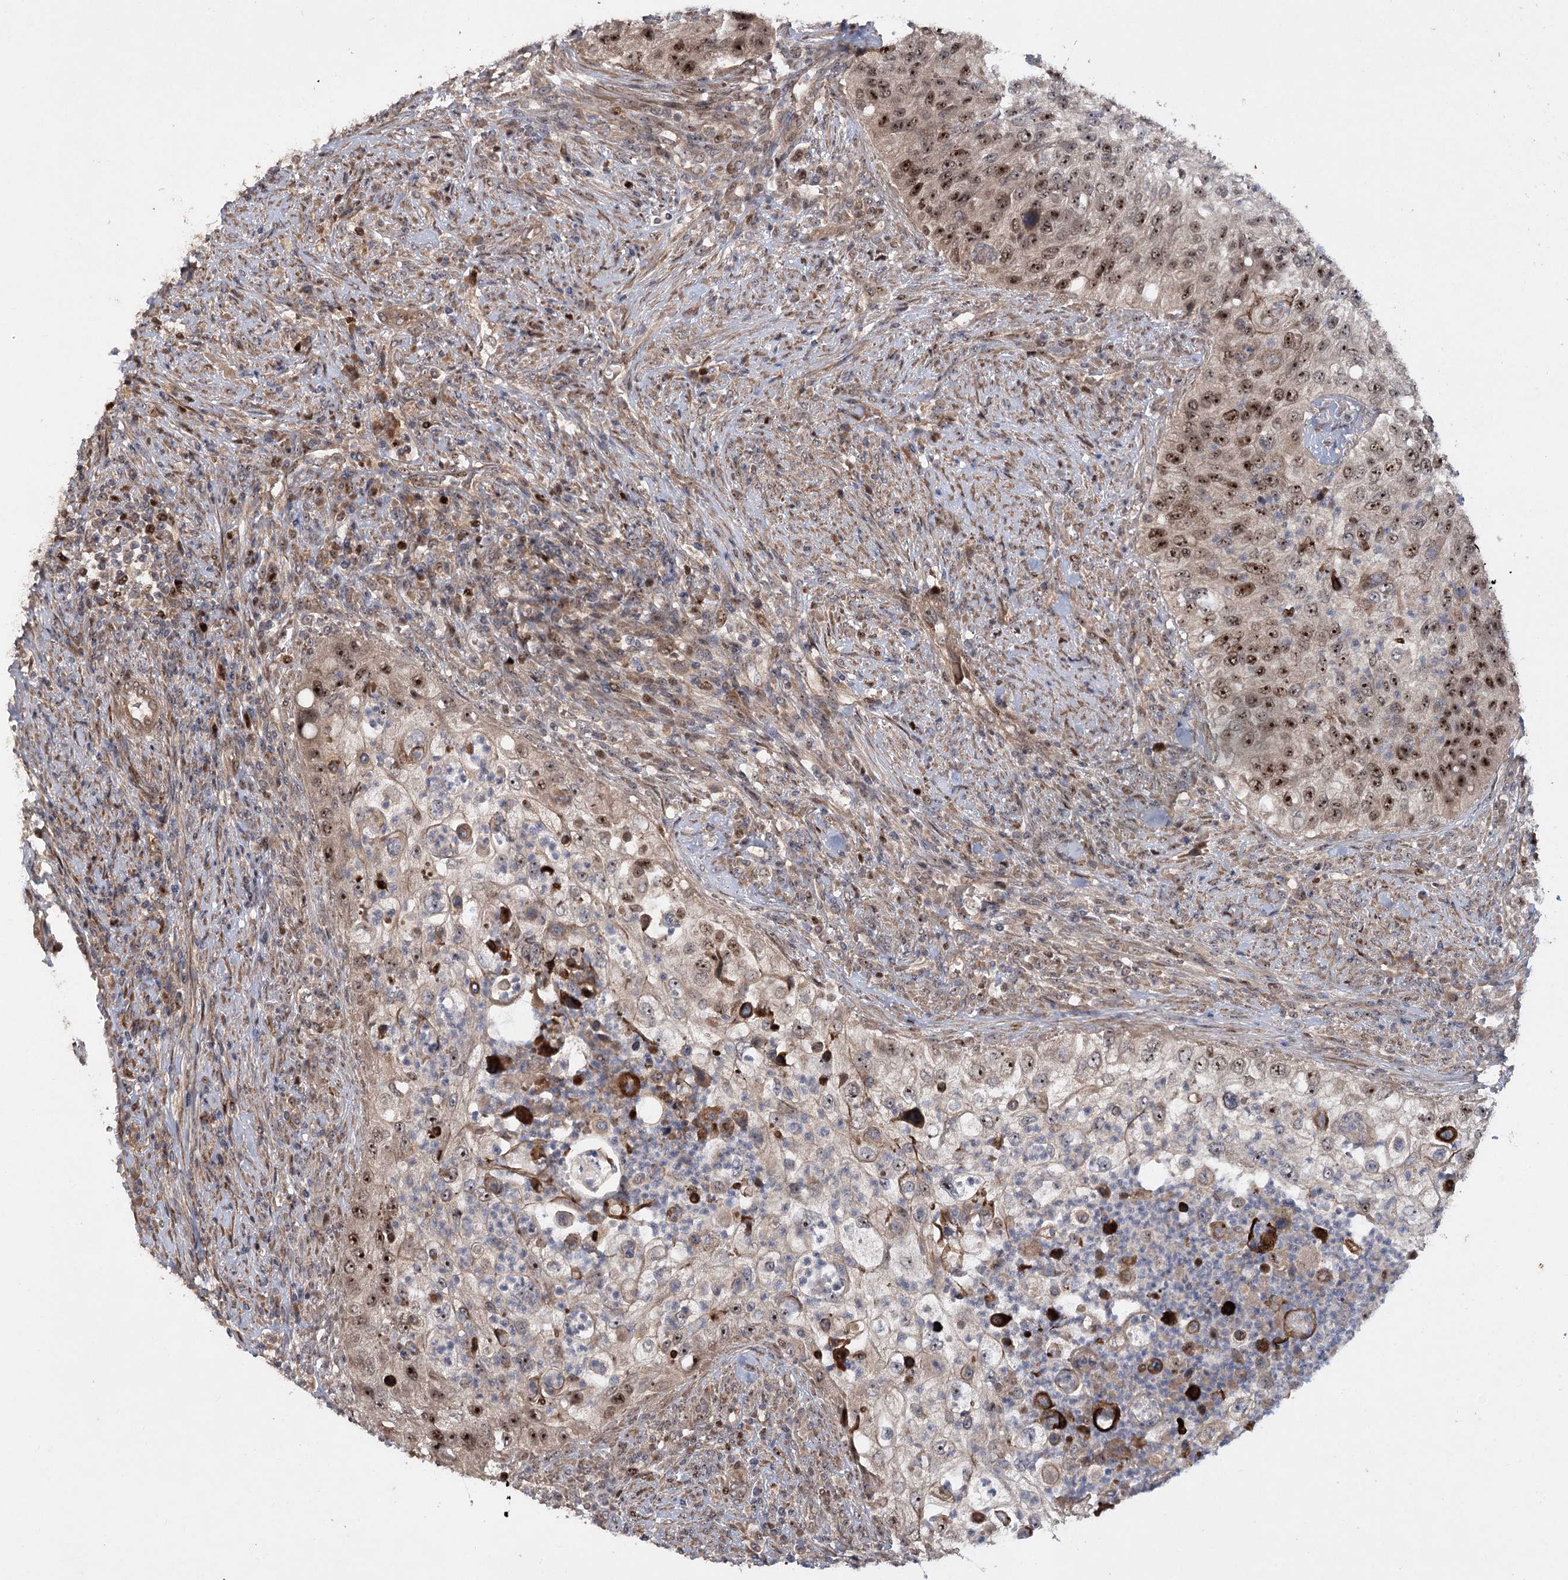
{"staining": {"intensity": "moderate", "quantity": ">75%", "location": "nuclear"}, "tissue": "urothelial cancer", "cell_type": "Tumor cells", "image_type": "cancer", "snomed": [{"axis": "morphology", "description": "Urothelial carcinoma, High grade"}, {"axis": "topography", "description": "Urinary bladder"}], "caption": "A high-resolution histopathology image shows immunohistochemistry staining of urothelial cancer, which demonstrates moderate nuclear positivity in approximately >75% of tumor cells.", "gene": "PIK3C2A", "patient": {"sex": "female", "age": 60}}